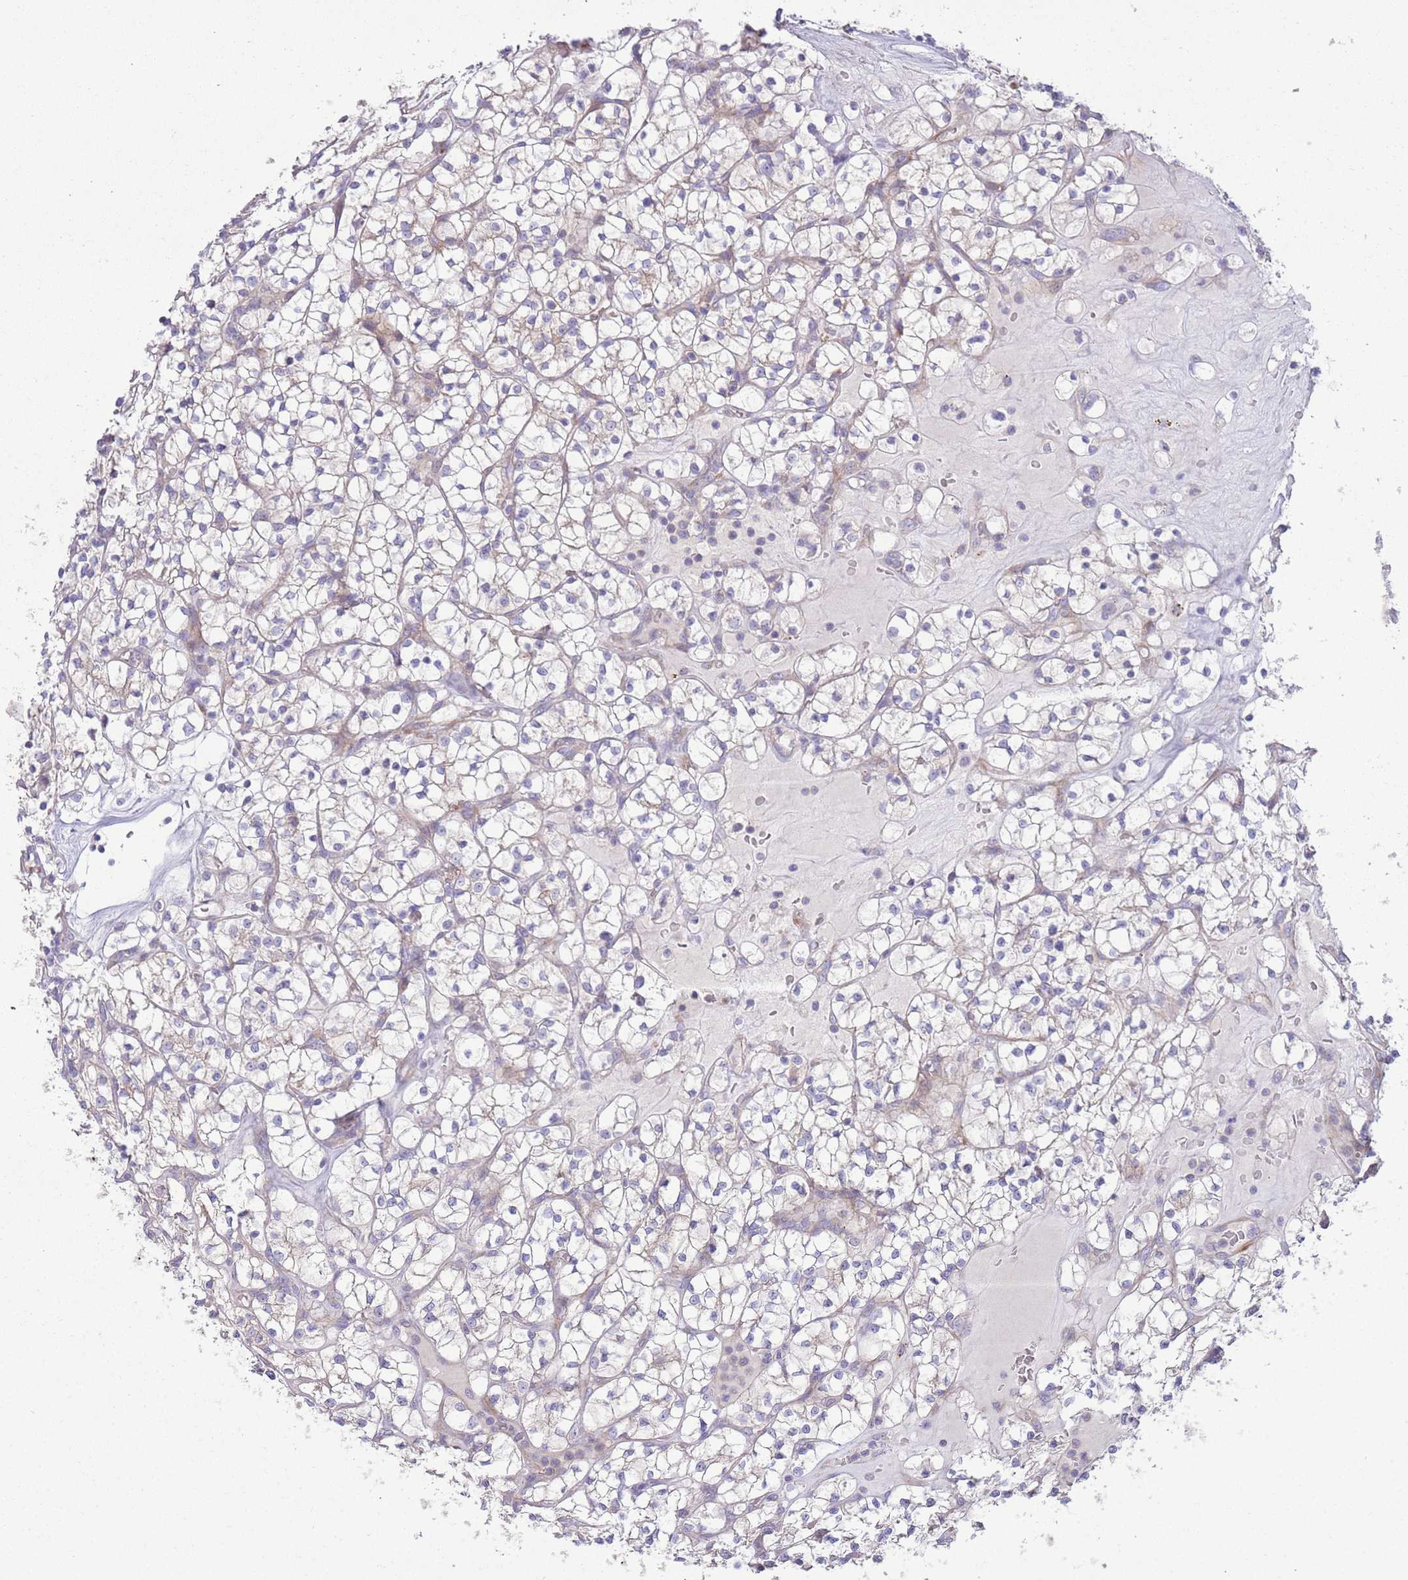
{"staining": {"intensity": "negative", "quantity": "none", "location": "none"}, "tissue": "renal cancer", "cell_type": "Tumor cells", "image_type": "cancer", "snomed": [{"axis": "morphology", "description": "Adenocarcinoma, NOS"}, {"axis": "topography", "description": "Kidney"}], "caption": "A micrograph of human renal cancer (adenocarcinoma) is negative for staining in tumor cells. The staining is performed using DAB brown chromogen with nuclei counter-stained in using hematoxylin.", "gene": "TOMM5", "patient": {"sex": "female", "age": 64}}